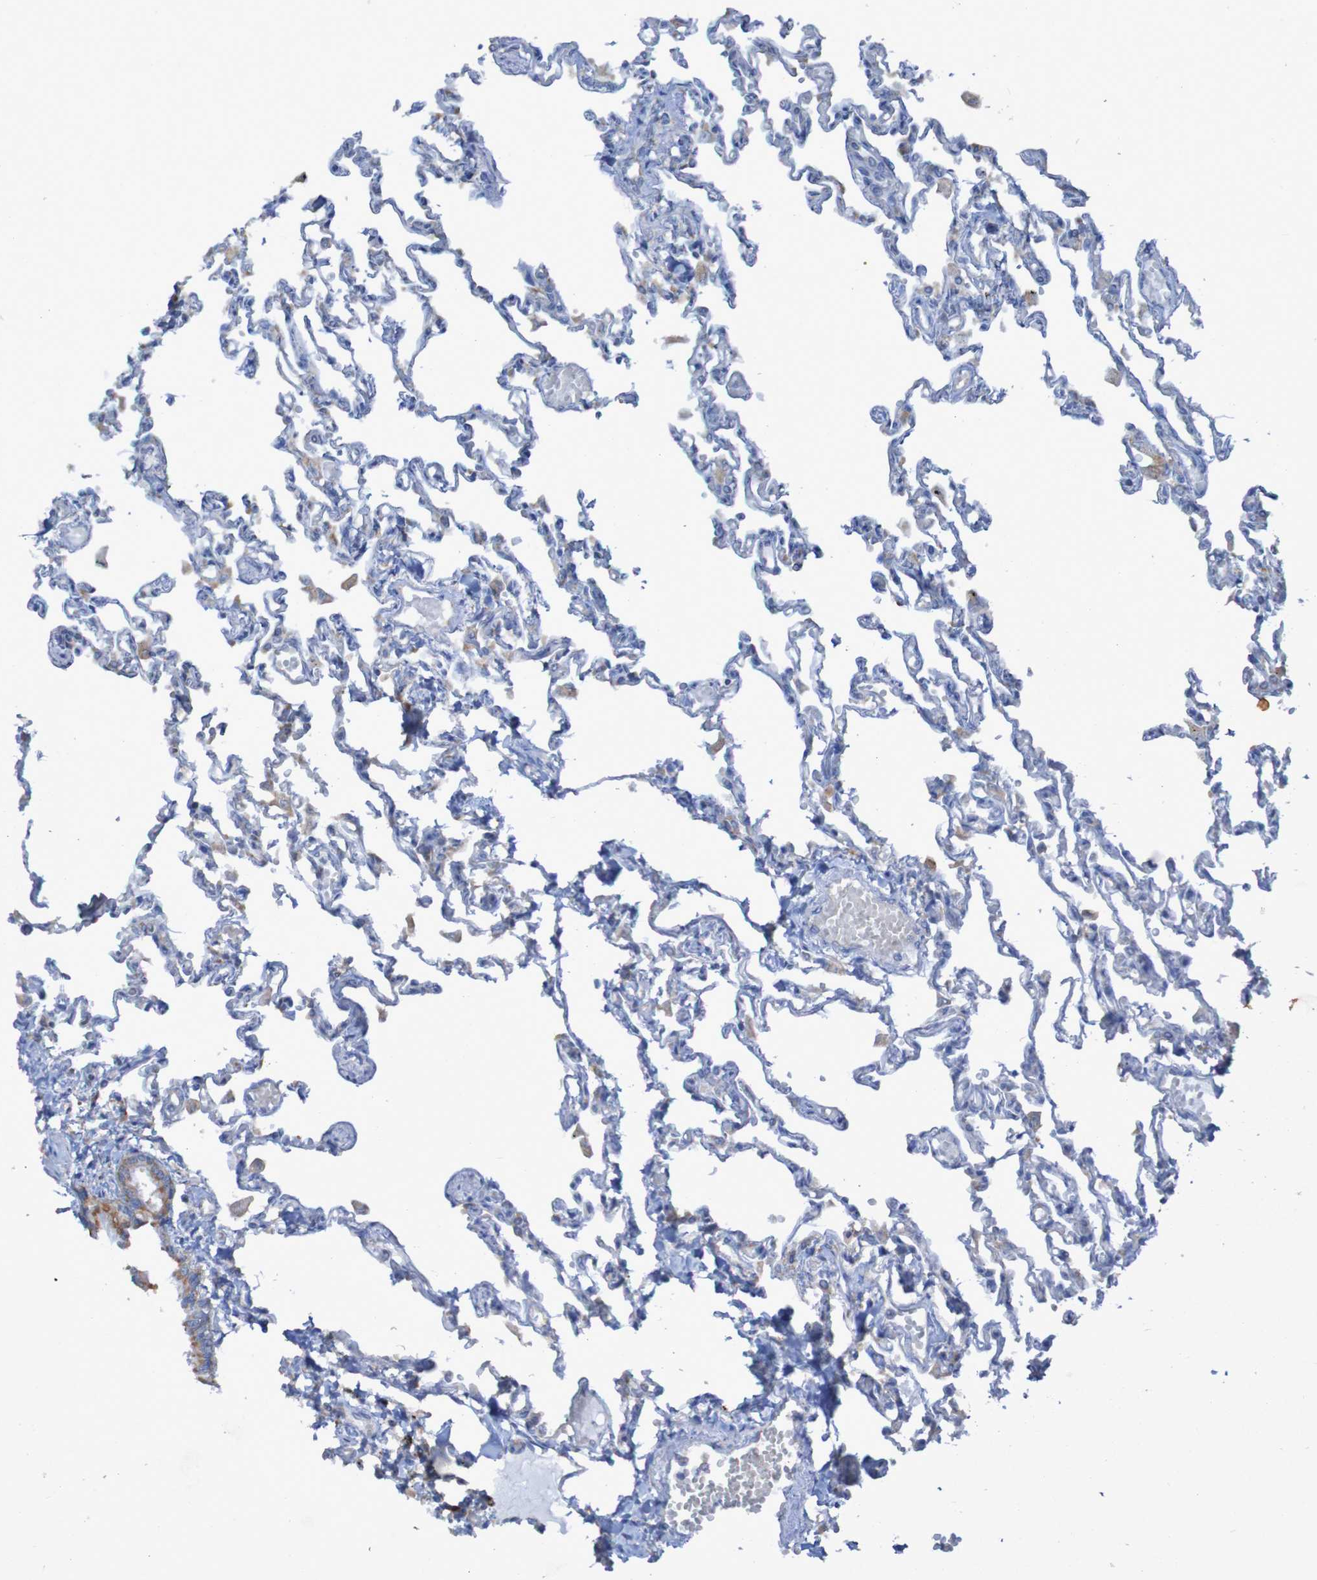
{"staining": {"intensity": "moderate", "quantity": "<25%", "location": "cytoplasmic/membranous"}, "tissue": "lung", "cell_type": "Alveolar cells", "image_type": "normal", "snomed": [{"axis": "morphology", "description": "Normal tissue, NOS"}, {"axis": "topography", "description": "Lung"}], "caption": "Alveolar cells display low levels of moderate cytoplasmic/membranous positivity in approximately <25% of cells in unremarkable human lung. (Brightfield microscopy of DAB IHC at high magnification).", "gene": "RPL10L", "patient": {"sex": "male", "age": 21}}